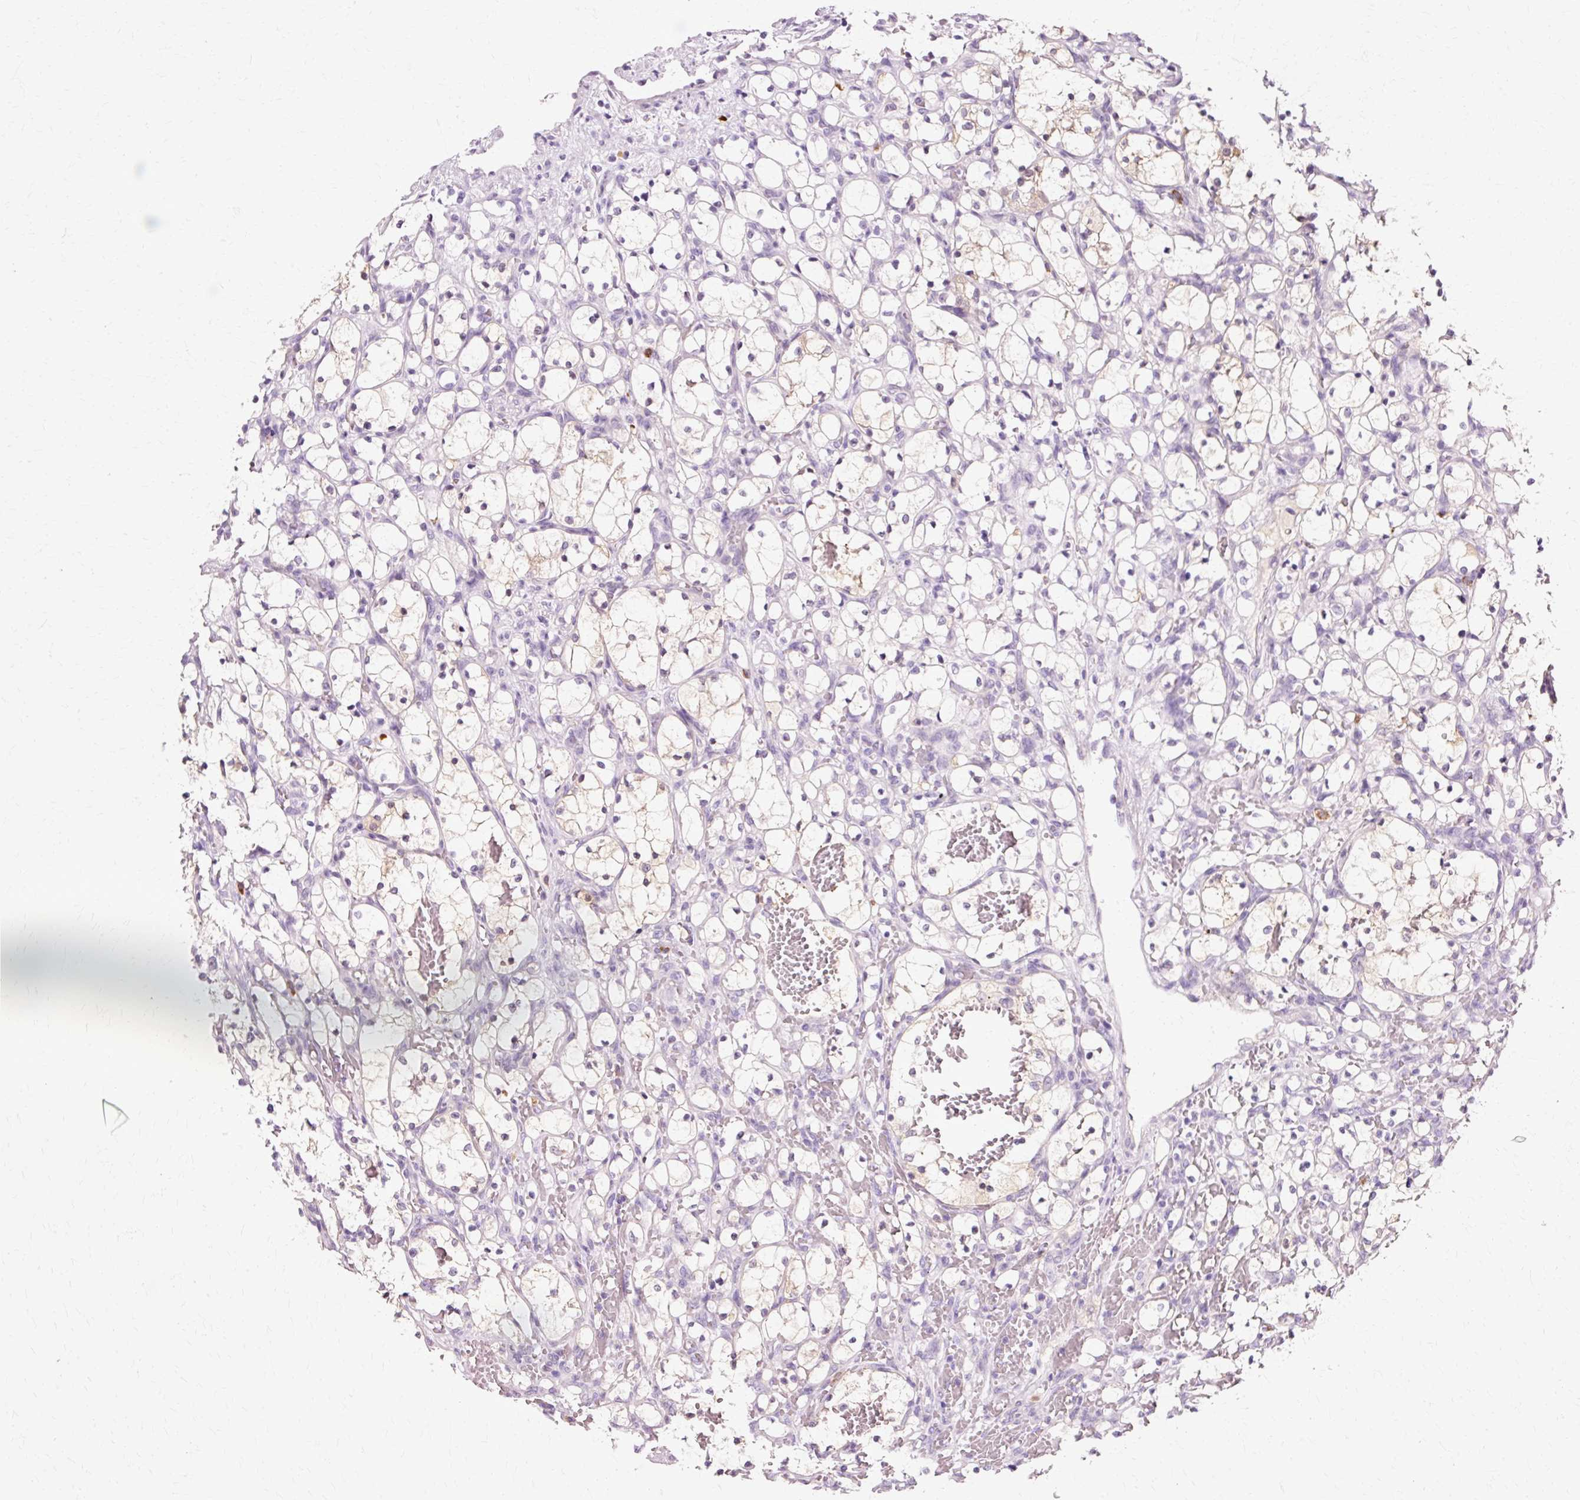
{"staining": {"intensity": "negative", "quantity": "none", "location": "none"}, "tissue": "renal cancer", "cell_type": "Tumor cells", "image_type": "cancer", "snomed": [{"axis": "morphology", "description": "Adenocarcinoma, NOS"}, {"axis": "topography", "description": "Kidney"}], "caption": "Renal adenocarcinoma was stained to show a protein in brown. There is no significant expression in tumor cells. (DAB (3,3'-diaminobenzidine) IHC with hematoxylin counter stain).", "gene": "VN1R2", "patient": {"sex": "female", "age": 69}}